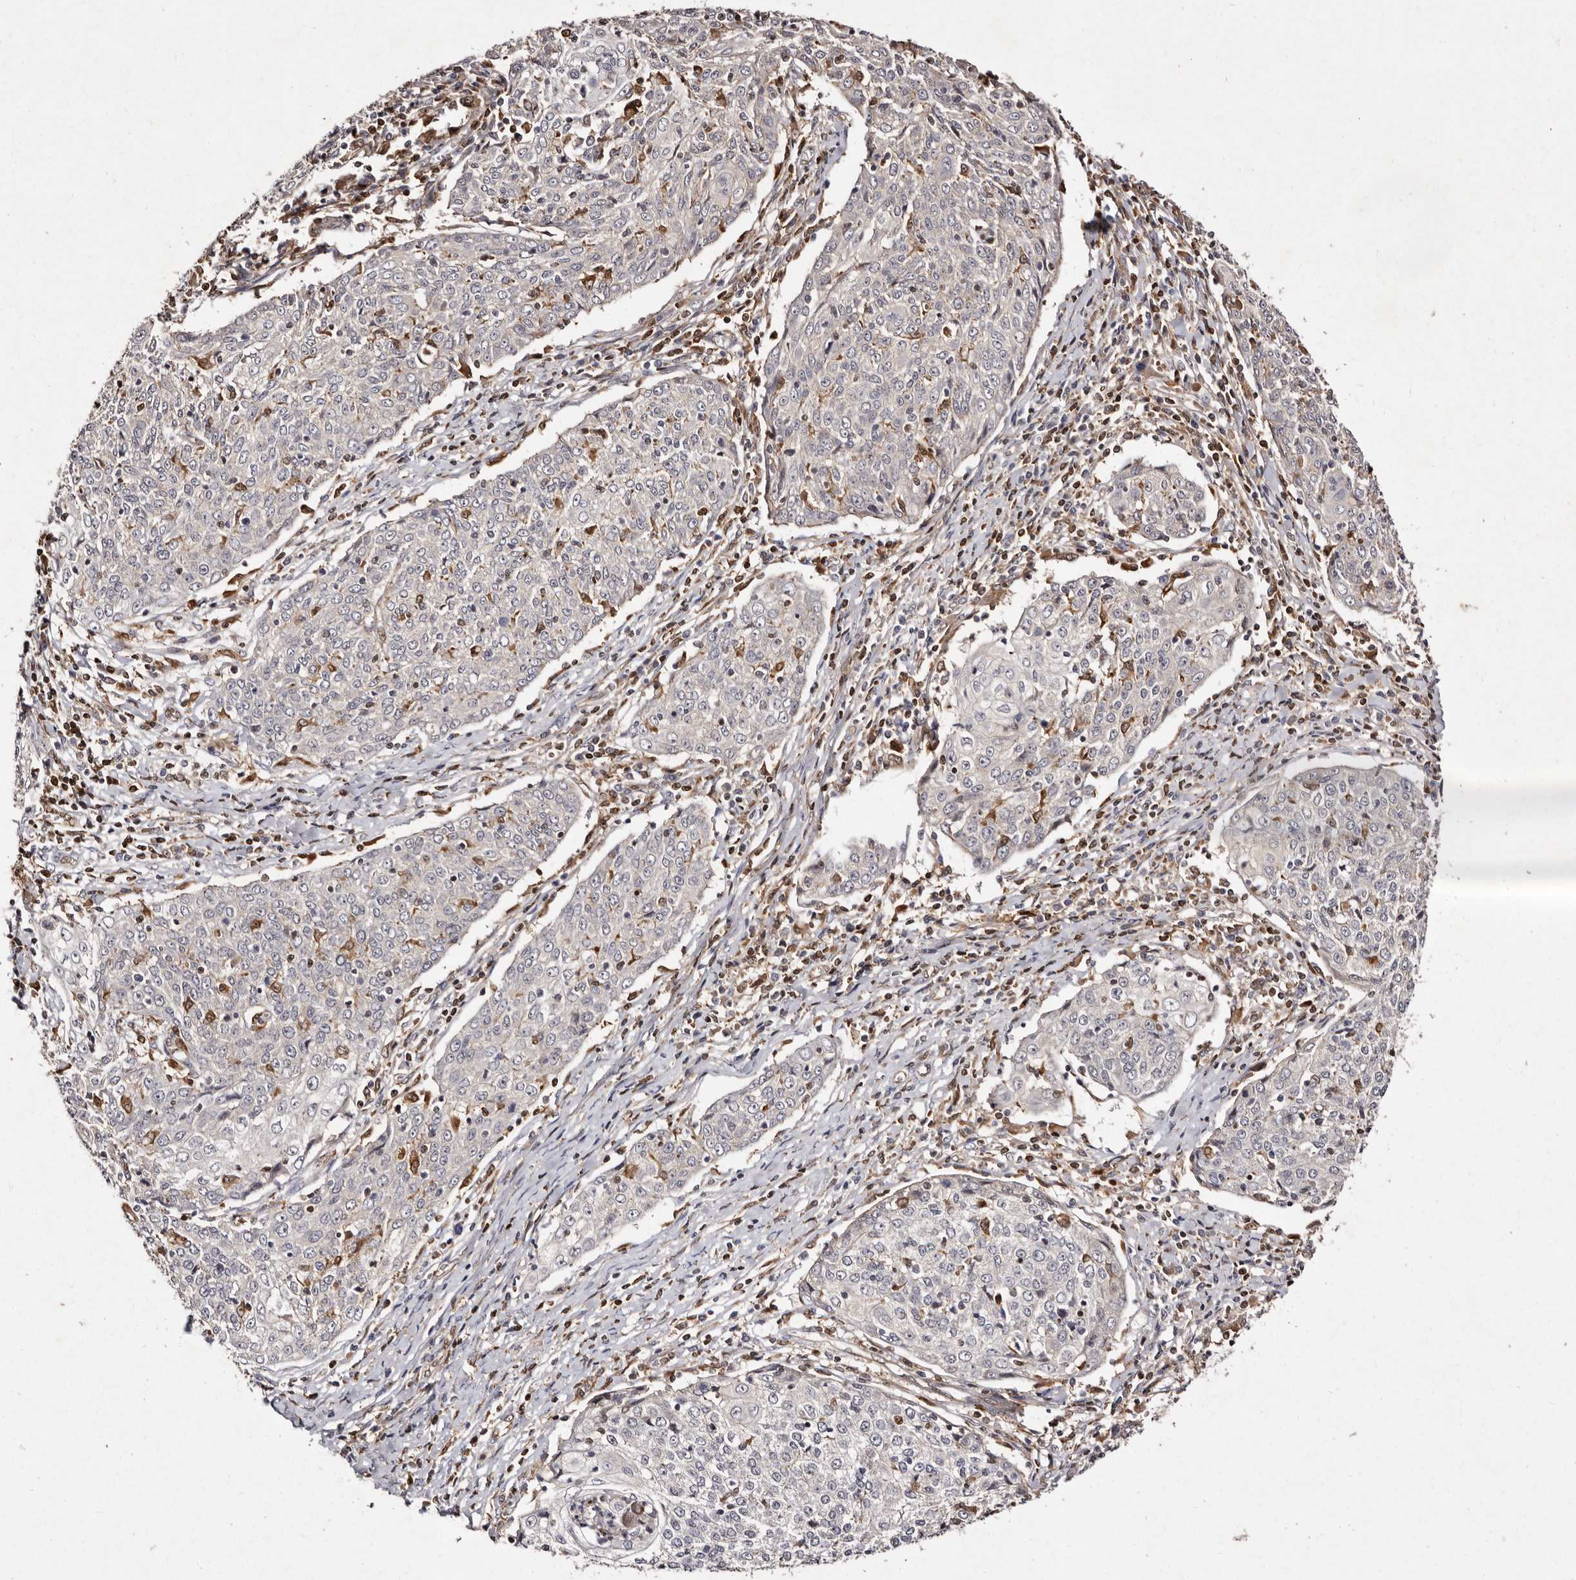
{"staining": {"intensity": "negative", "quantity": "none", "location": "none"}, "tissue": "cervical cancer", "cell_type": "Tumor cells", "image_type": "cancer", "snomed": [{"axis": "morphology", "description": "Squamous cell carcinoma, NOS"}, {"axis": "topography", "description": "Cervix"}], "caption": "Immunohistochemistry image of neoplastic tissue: human cervical cancer (squamous cell carcinoma) stained with DAB demonstrates no significant protein staining in tumor cells.", "gene": "GIMAP4", "patient": {"sex": "female", "age": 48}}